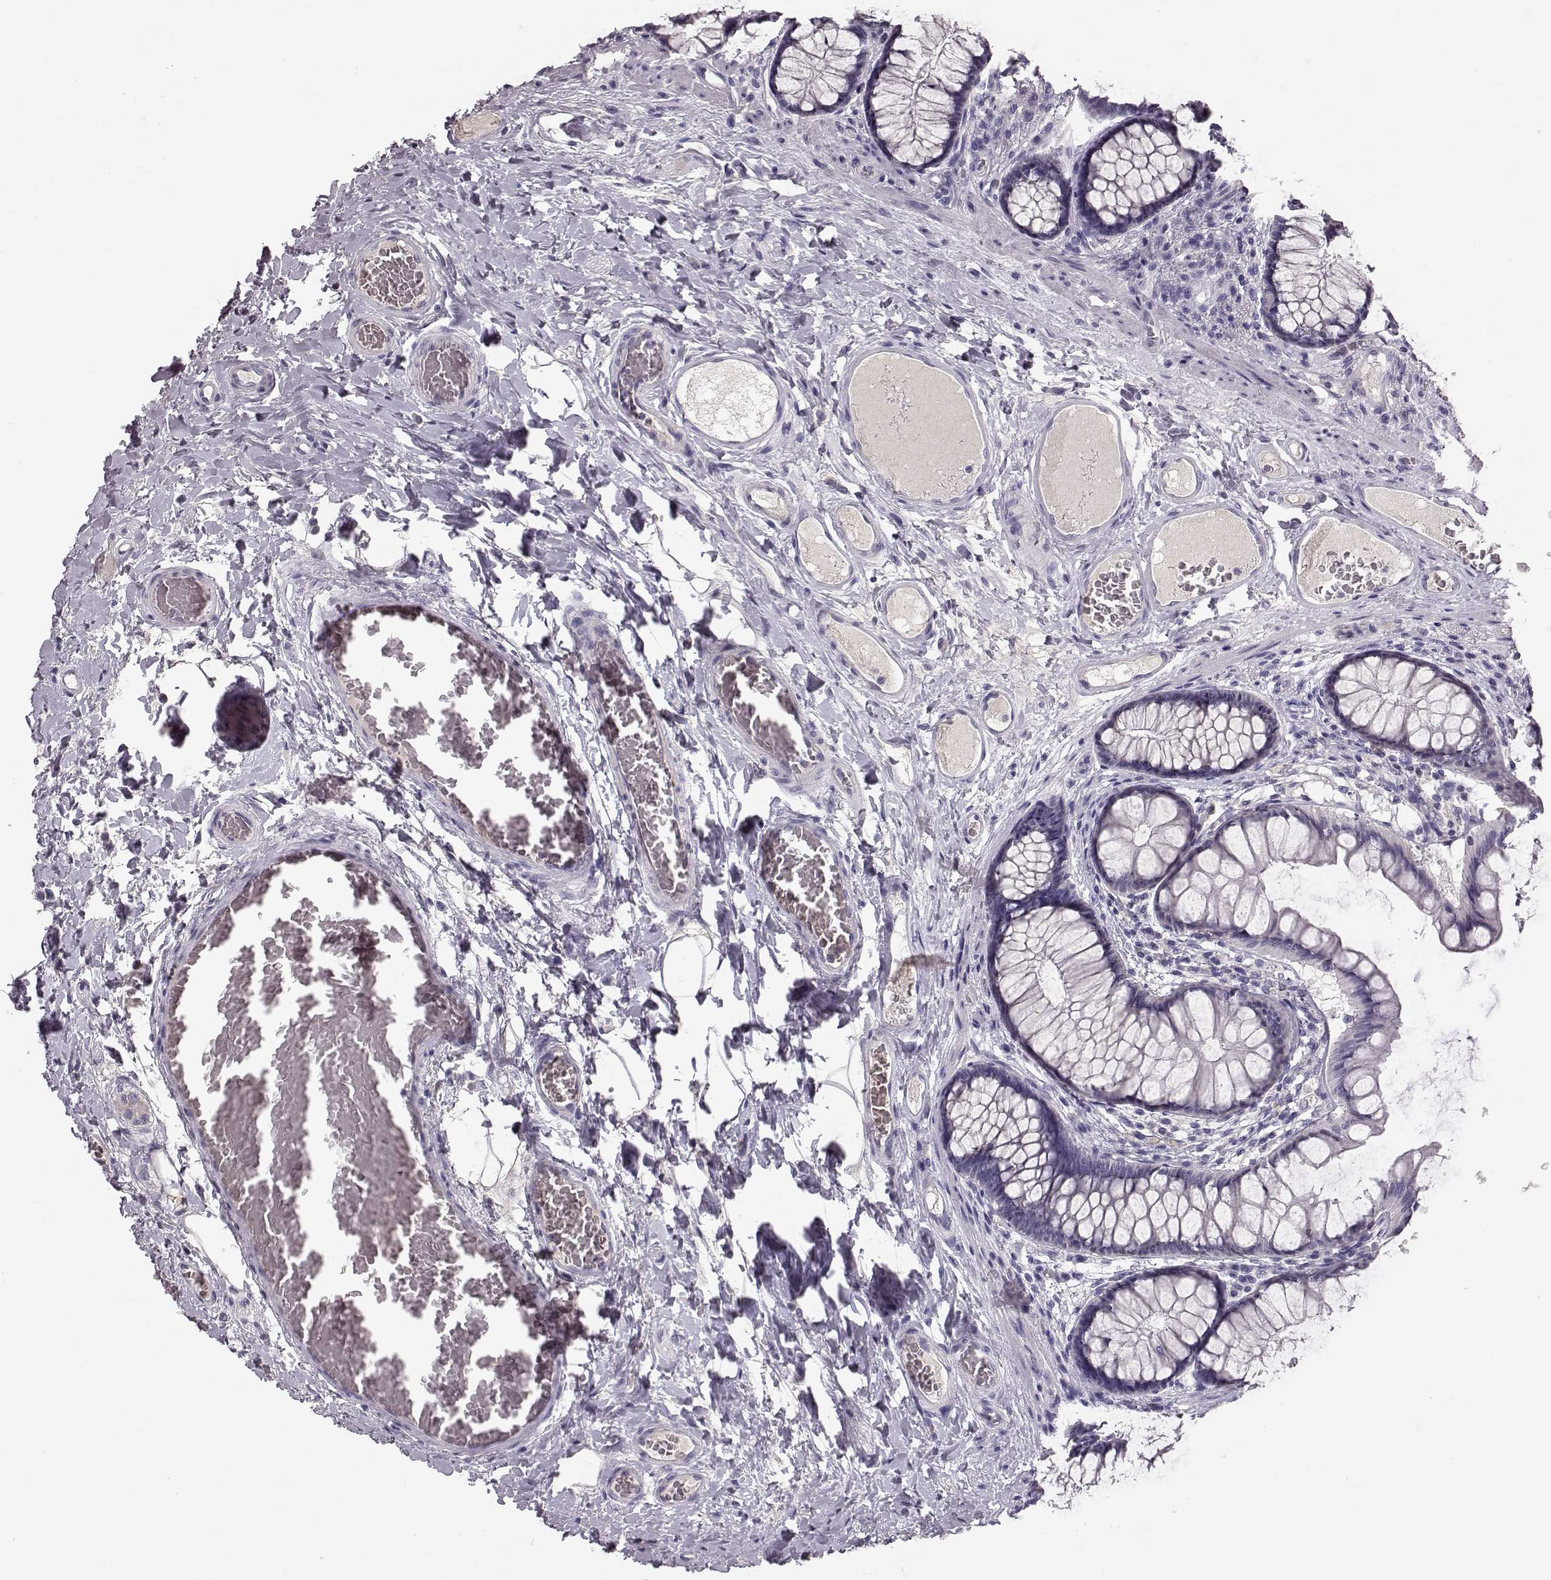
{"staining": {"intensity": "negative", "quantity": "none", "location": "none"}, "tissue": "colon", "cell_type": "Endothelial cells", "image_type": "normal", "snomed": [{"axis": "morphology", "description": "Normal tissue, NOS"}, {"axis": "topography", "description": "Colon"}], "caption": "Image shows no protein positivity in endothelial cells of benign colon.", "gene": "BFSP2", "patient": {"sex": "female", "age": 65}}